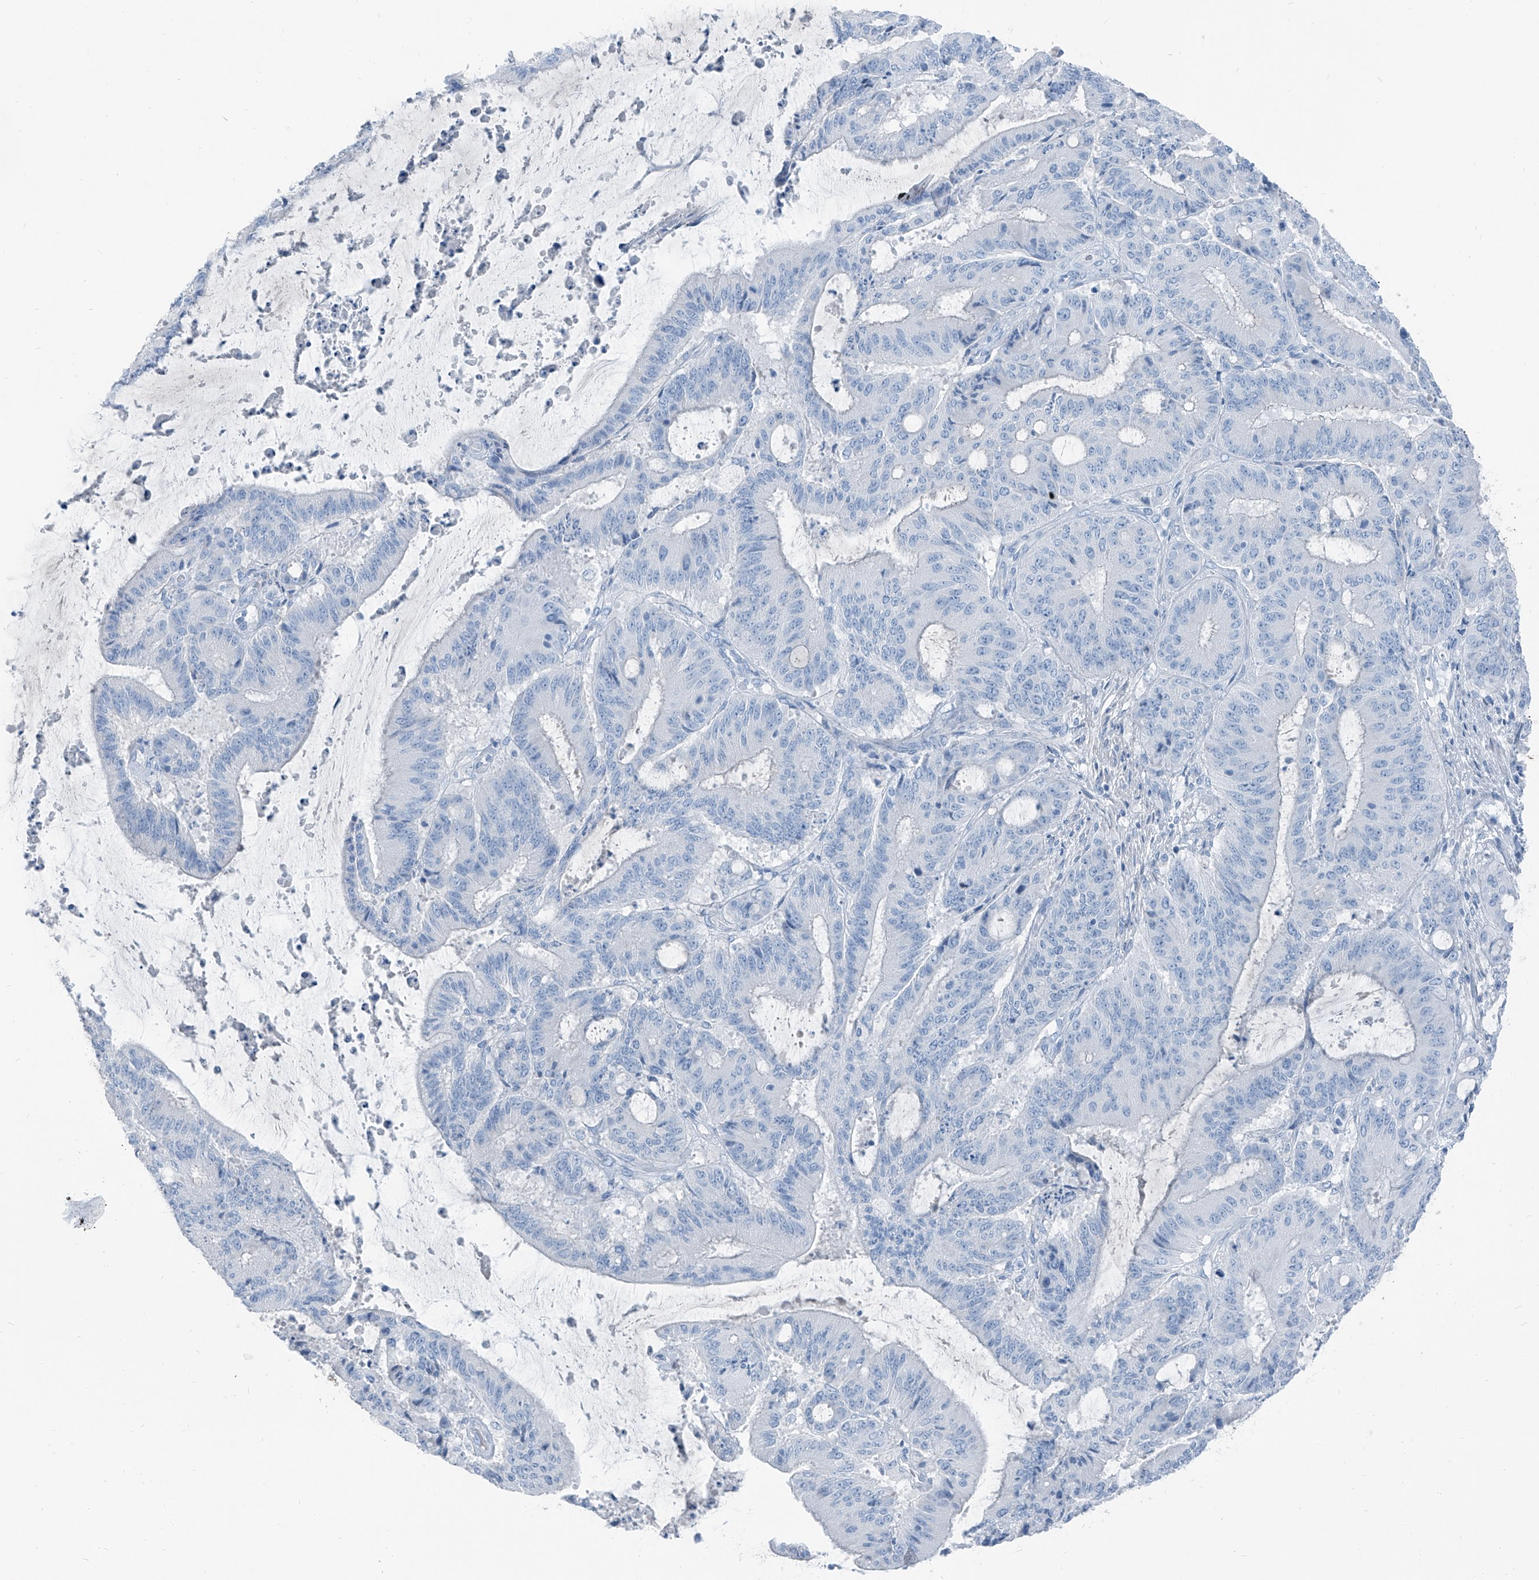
{"staining": {"intensity": "negative", "quantity": "none", "location": "none"}, "tissue": "liver cancer", "cell_type": "Tumor cells", "image_type": "cancer", "snomed": [{"axis": "morphology", "description": "Normal tissue, NOS"}, {"axis": "morphology", "description": "Cholangiocarcinoma"}, {"axis": "topography", "description": "Liver"}, {"axis": "topography", "description": "Peripheral nerve tissue"}], "caption": "A high-resolution photomicrograph shows immunohistochemistry (IHC) staining of liver cancer, which displays no significant positivity in tumor cells.", "gene": "RGN", "patient": {"sex": "female", "age": 73}}